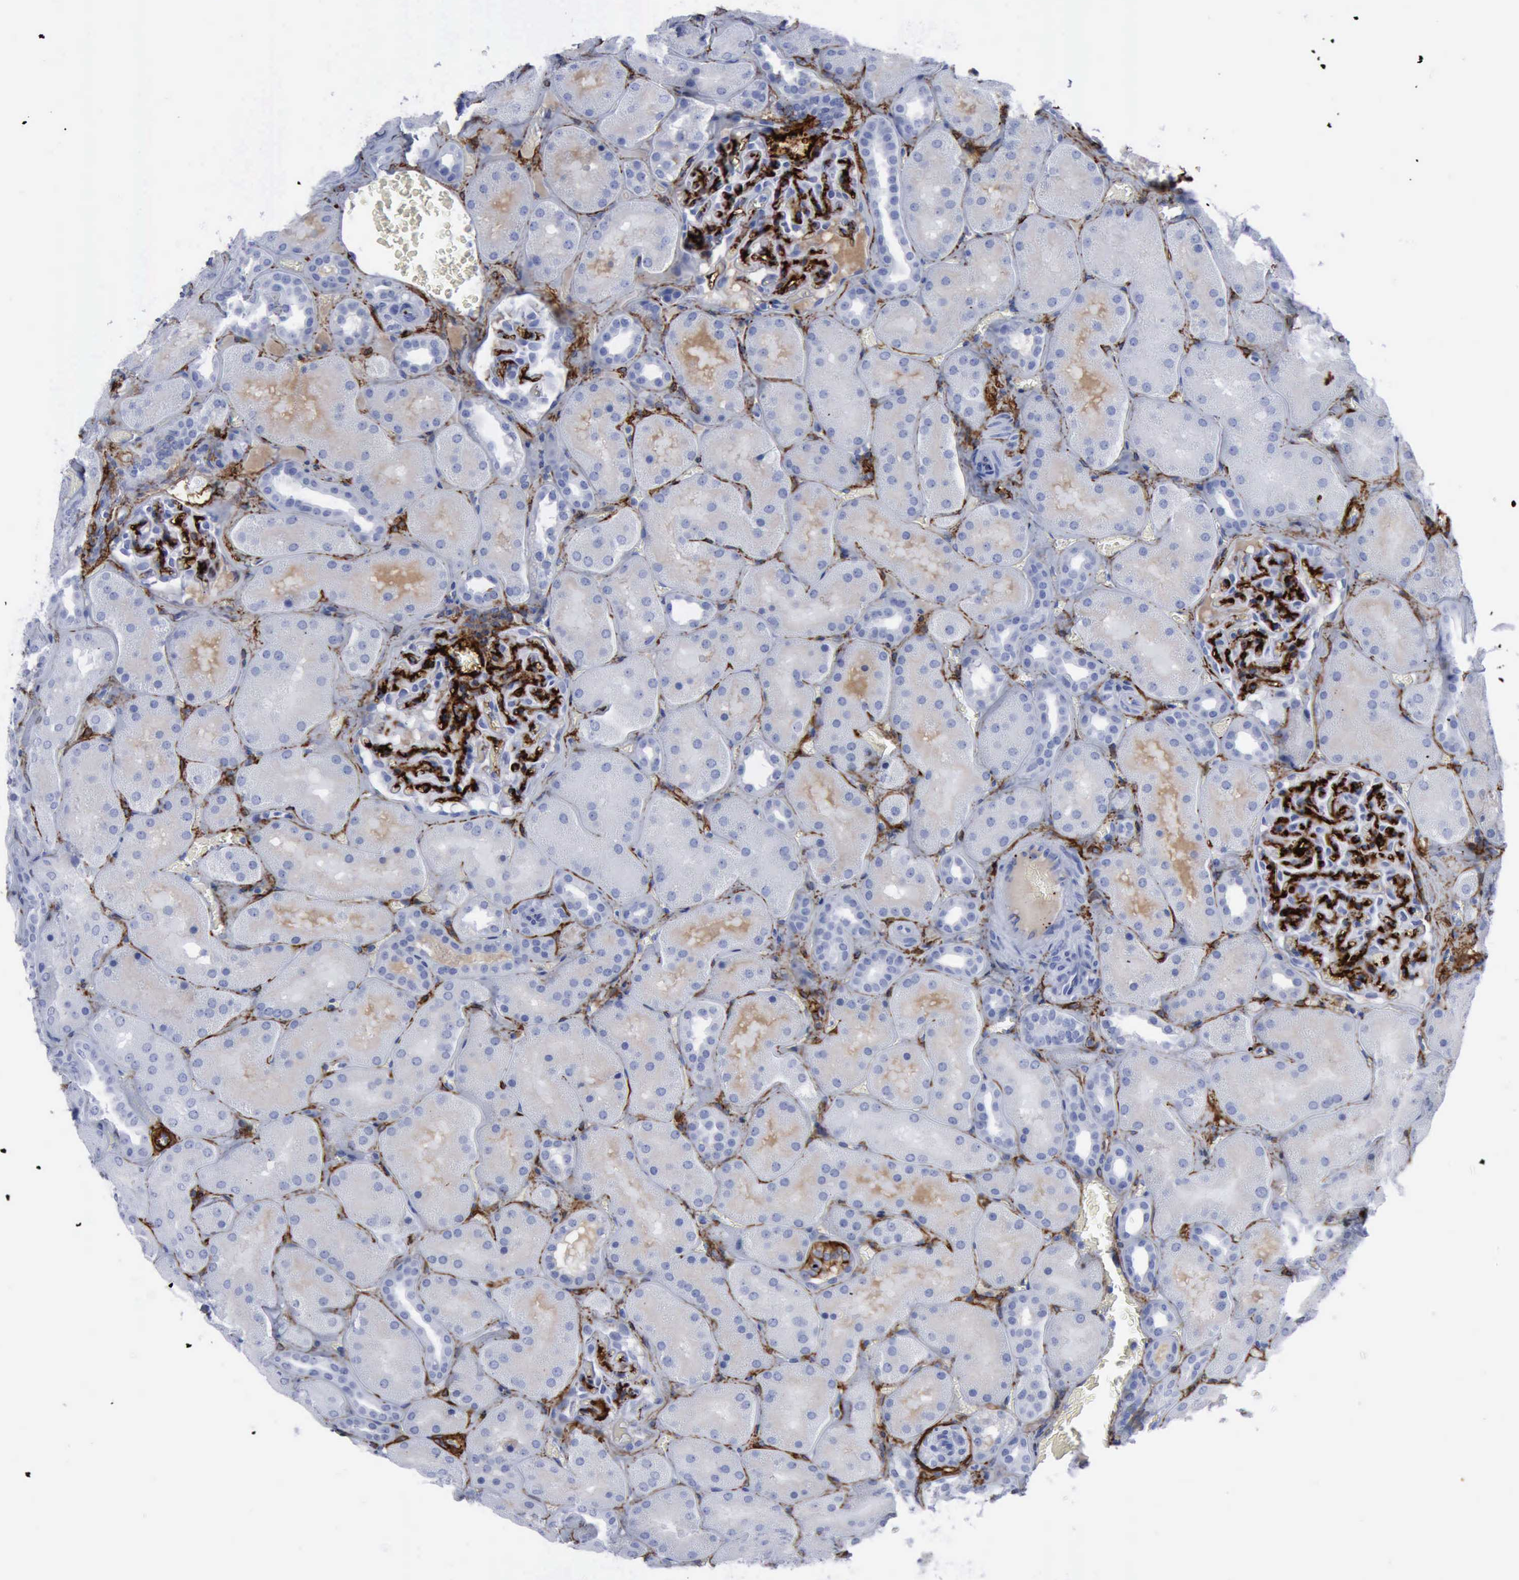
{"staining": {"intensity": "strong", "quantity": "<25%", "location": "cytoplasmic/membranous"}, "tissue": "kidney", "cell_type": "Cells in glomeruli", "image_type": "normal", "snomed": [{"axis": "morphology", "description": "Normal tissue, NOS"}, {"axis": "topography", "description": "Kidney"}], "caption": "A brown stain highlights strong cytoplasmic/membranous staining of a protein in cells in glomeruli of benign kidney. (Stains: DAB in brown, nuclei in blue, Microscopy: brightfield microscopy at high magnification).", "gene": "NGFR", "patient": {"sex": "male", "age": 28}}